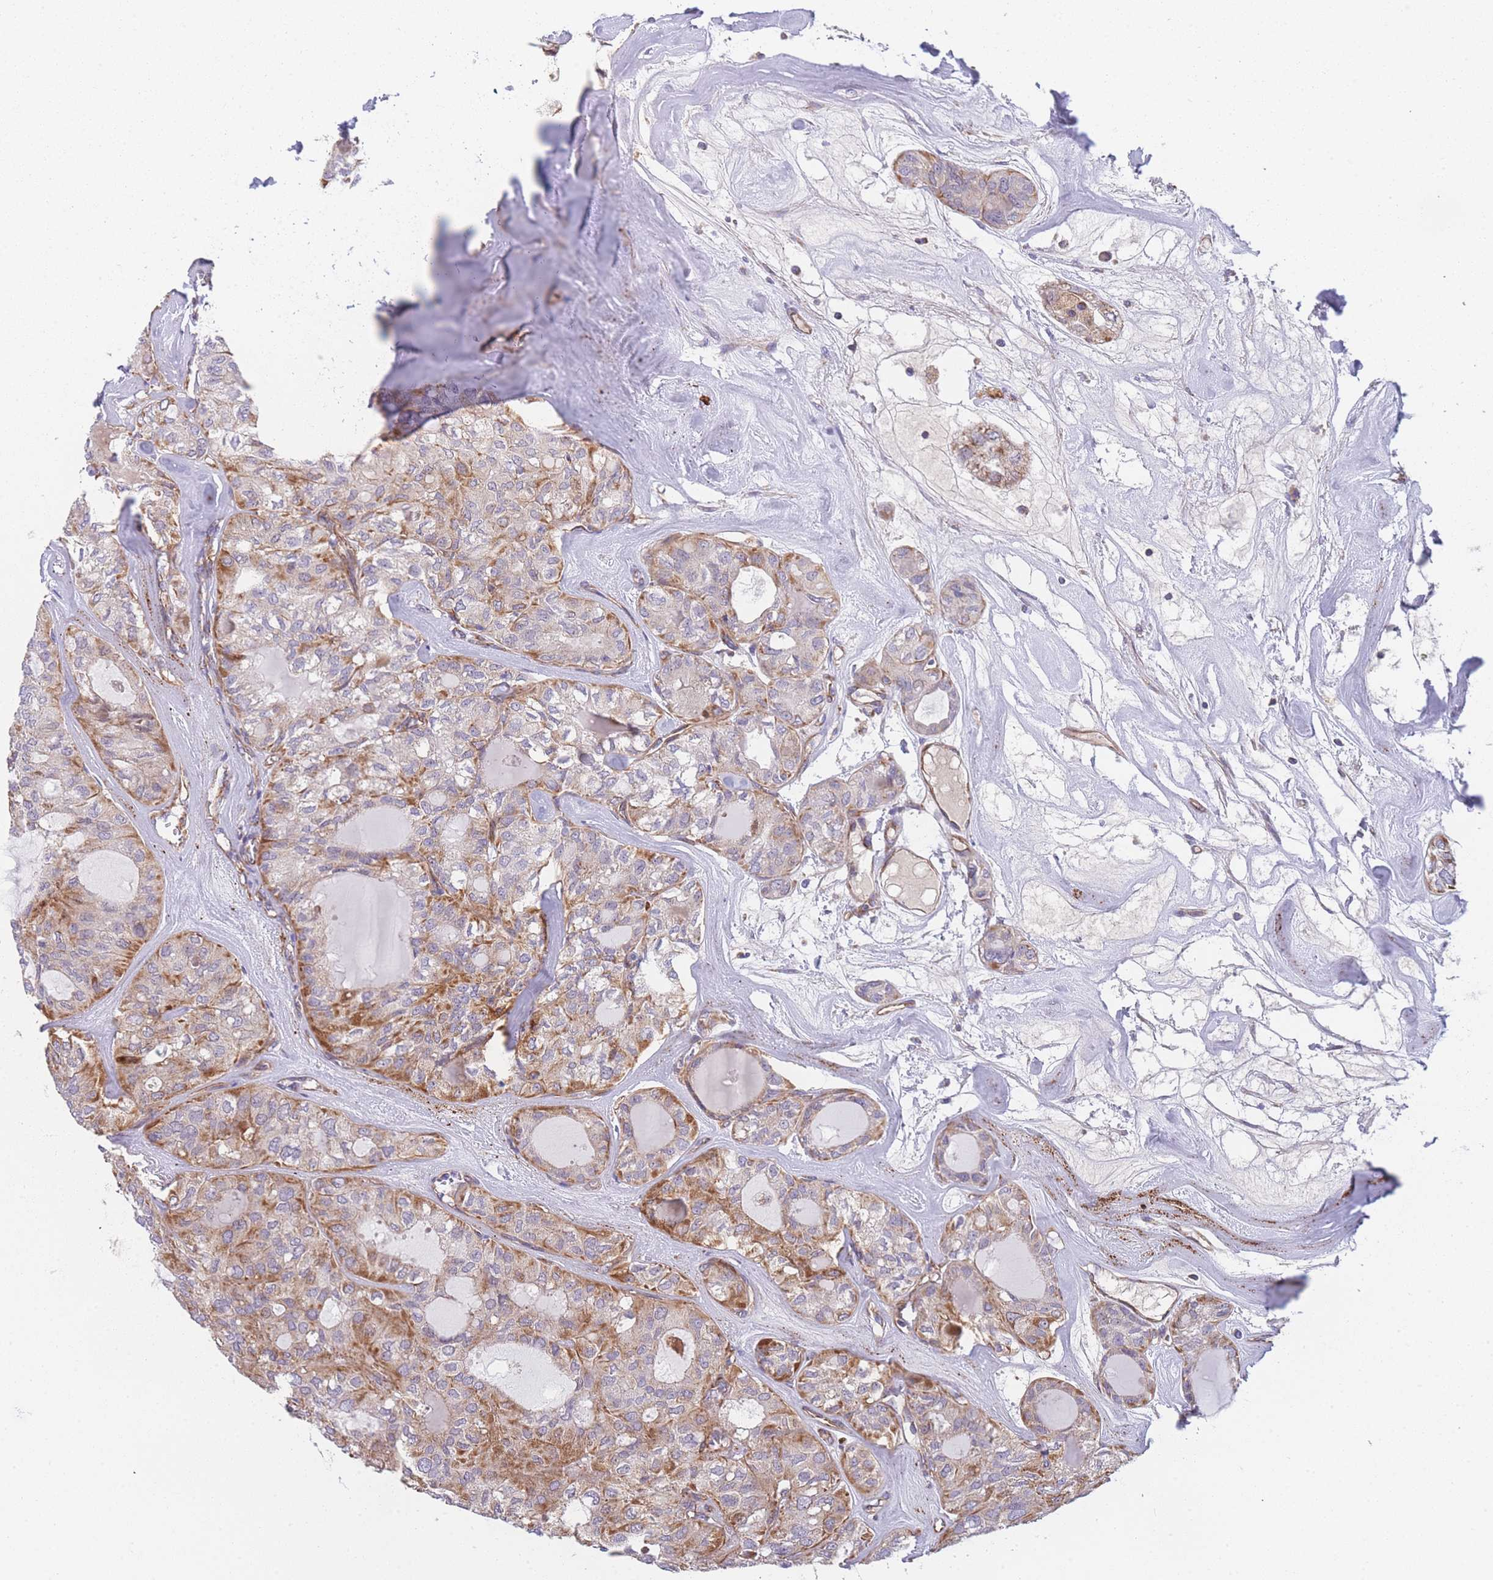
{"staining": {"intensity": "moderate", "quantity": ">75%", "location": "cytoplasmic/membranous"}, "tissue": "thyroid cancer", "cell_type": "Tumor cells", "image_type": "cancer", "snomed": [{"axis": "morphology", "description": "Follicular adenoma carcinoma, NOS"}, {"axis": "topography", "description": "Thyroid gland"}], "caption": "Thyroid cancer (follicular adenoma carcinoma) stained for a protein shows moderate cytoplasmic/membranous positivity in tumor cells.", "gene": "MTRES1", "patient": {"sex": "male", "age": 75}}